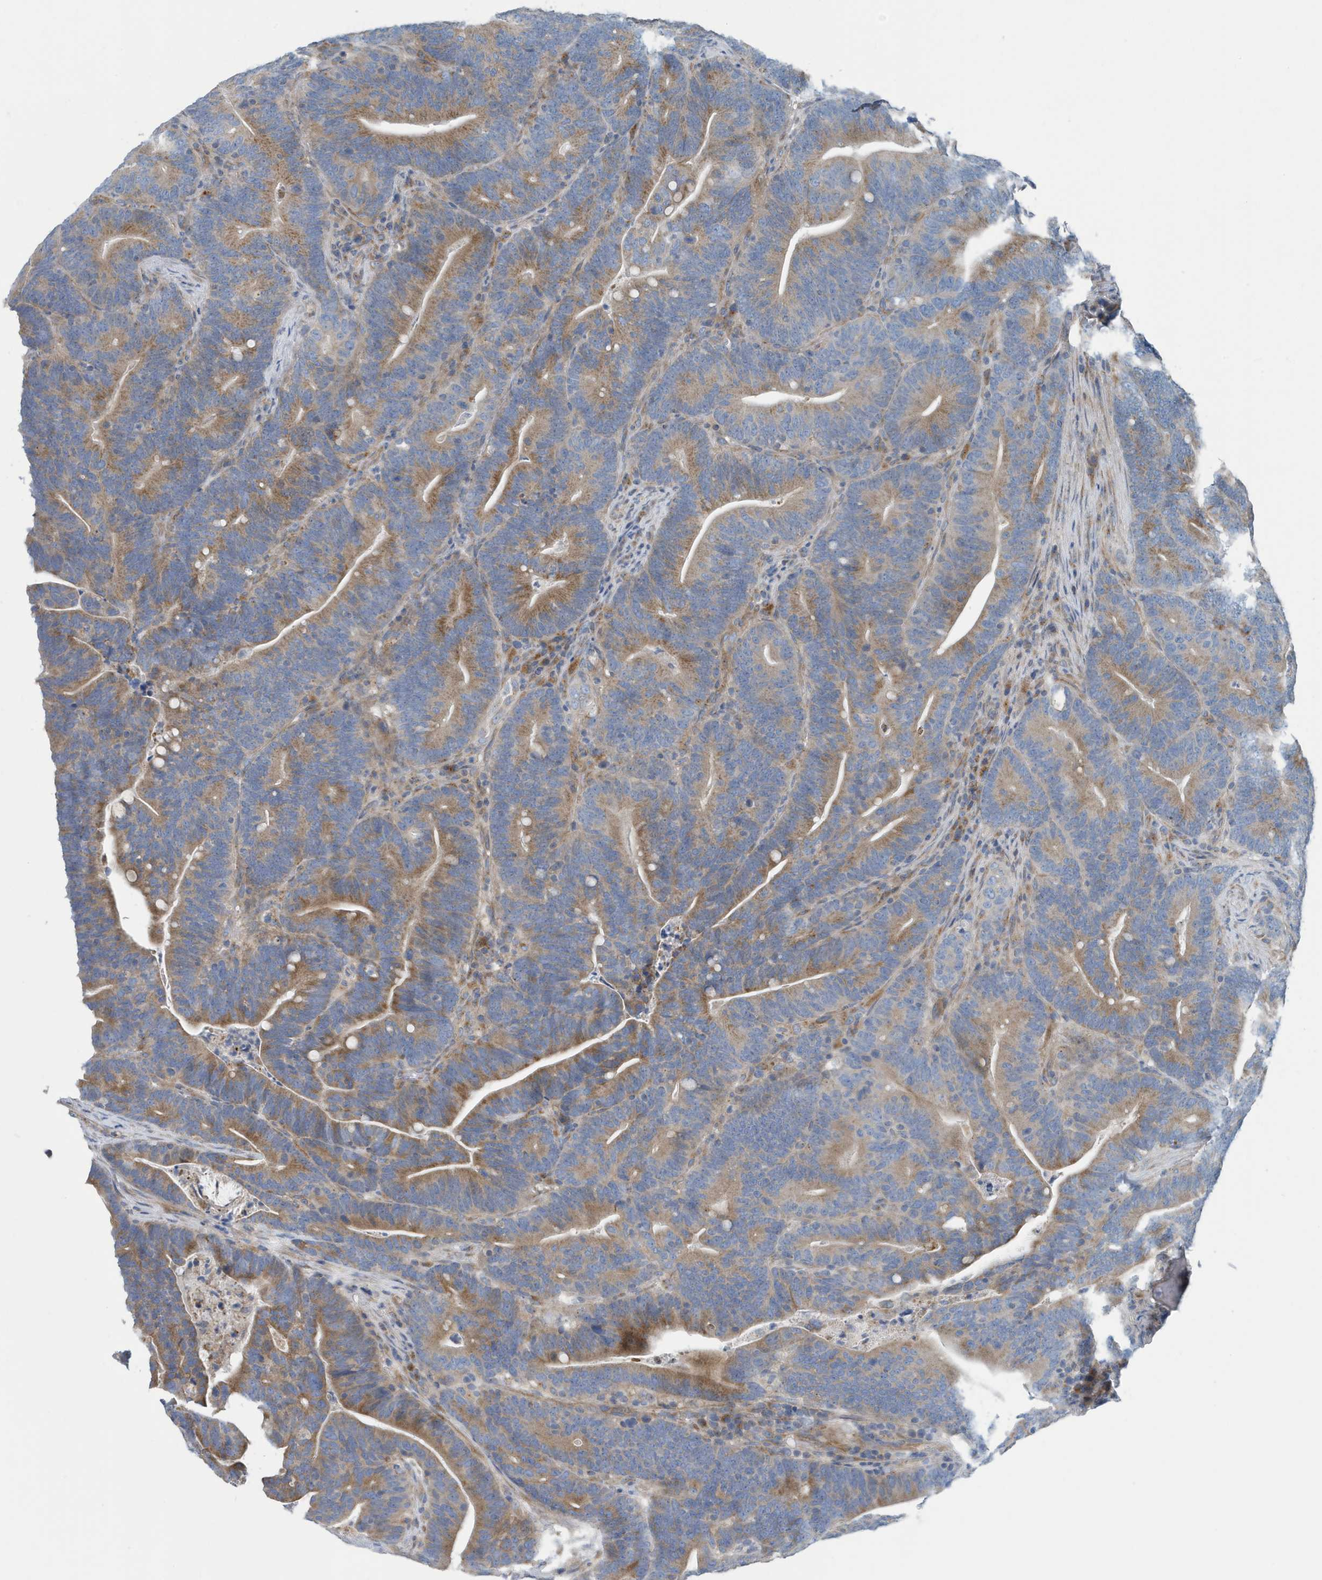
{"staining": {"intensity": "moderate", "quantity": ">75%", "location": "cytoplasmic/membranous"}, "tissue": "colorectal cancer", "cell_type": "Tumor cells", "image_type": "cancer", "snomed": [{"axis": "morphology", "description": "Adenocarcinoma, NOS"}, {"axis": "topography", "description": "Colon"}], "caption": "A medium amount of moderate cytoplasmic/membranous staining is seen in about >75% of tumor cells in colorectal adenocarcinoma tissue. (brown staining indicates protein expression, while blue staining denotes nuclei).", "gene": "PPM1M", "patient": {"sex": "female", "age": 66}}